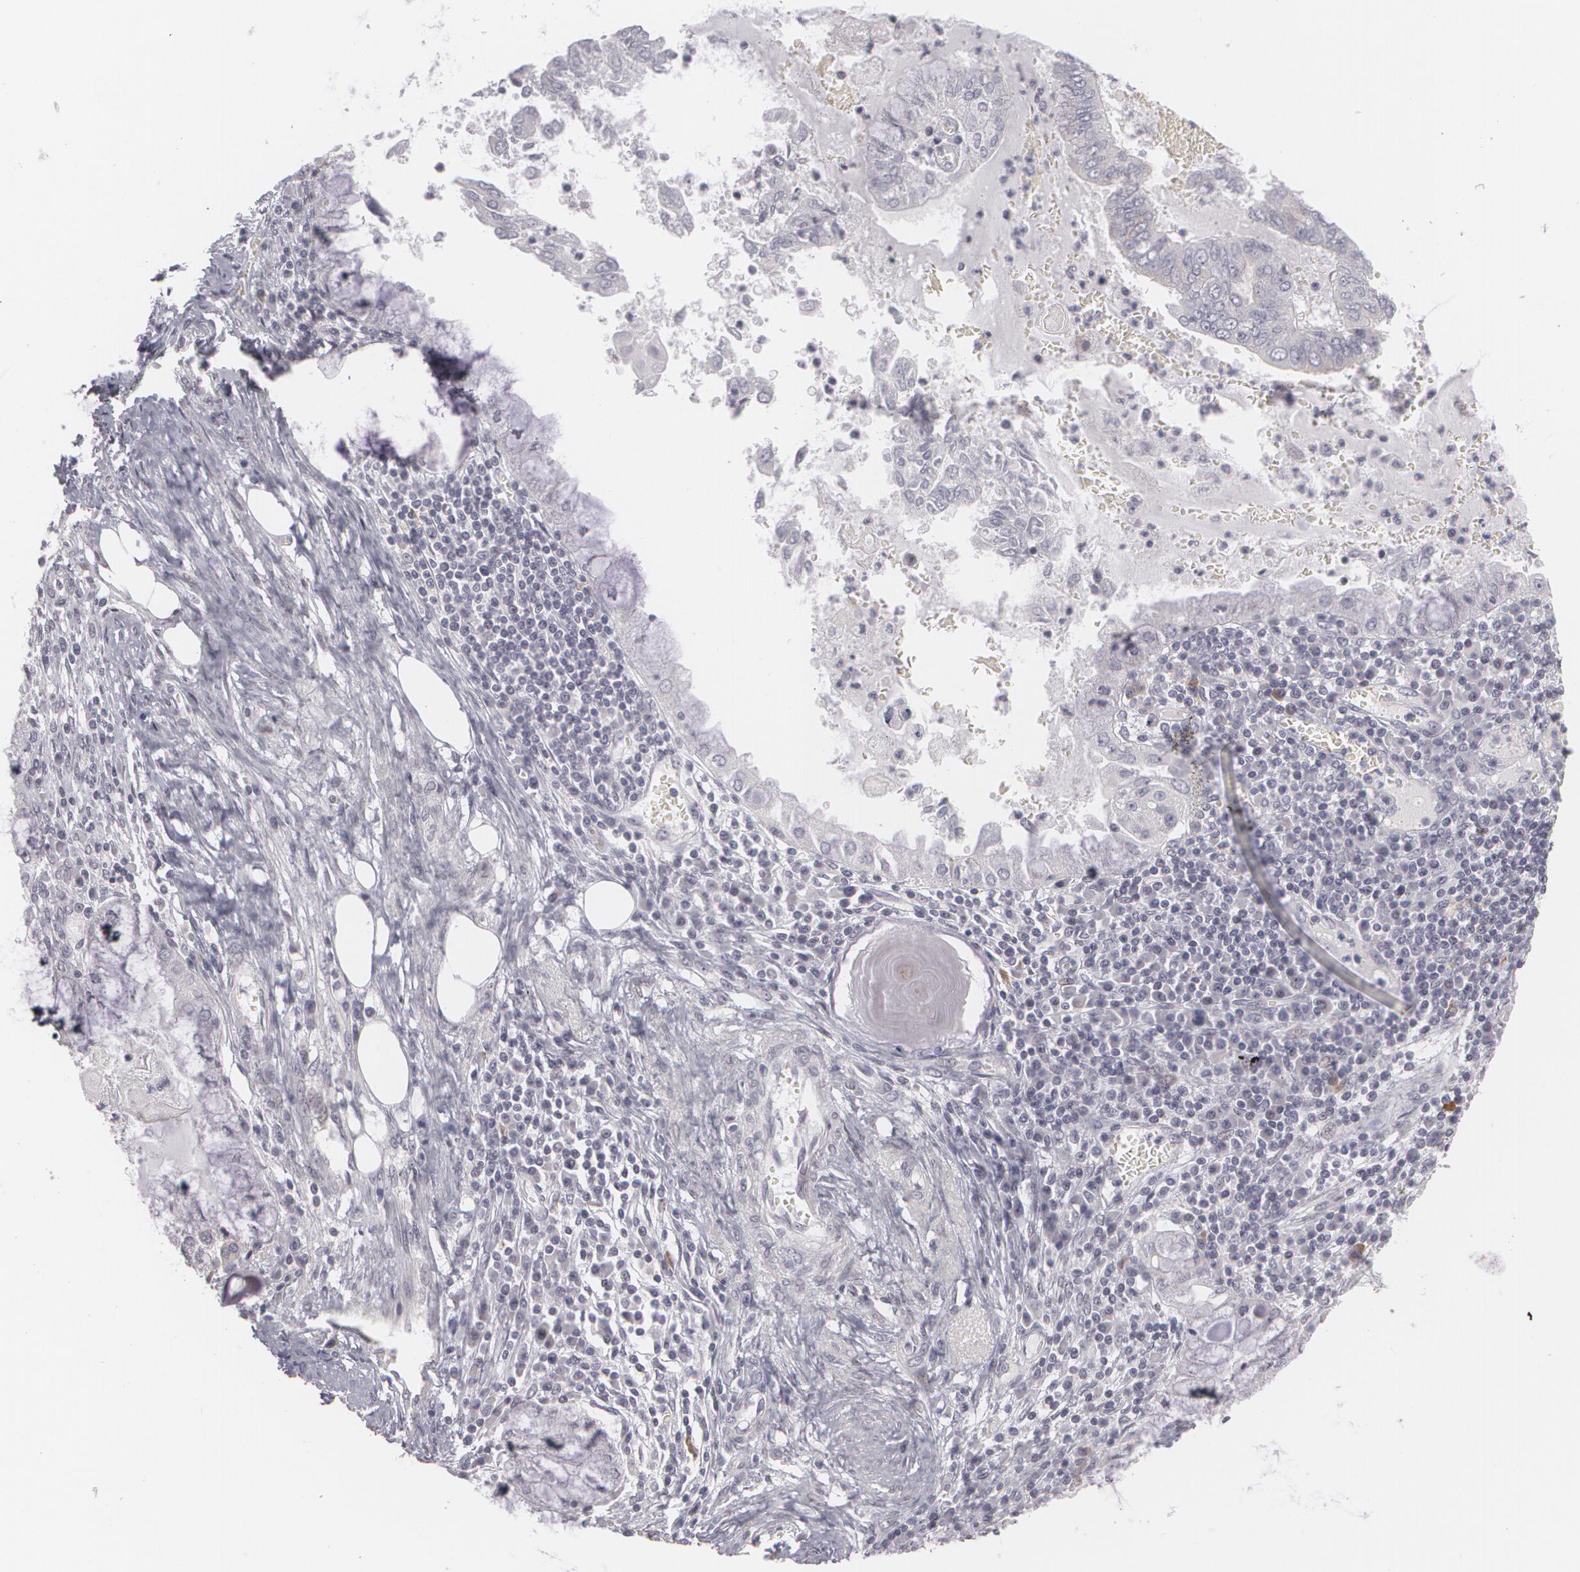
{"staining": {"intensity": "negative", "quantity": "none", "location": "none"}, "tissue": "endometrial cancer", "cell_type": "Tumor cells", "image_type": "cancer", "snomed": [{"axis": "morphology", "description": "Adenocarcinoma, NOS"}, {"axis": "topography", "description": "Endometrium"}], "caption": "A photomicrograph of endometrial adenocarcinoma stained for a protein reveals no brown staining in tumor cells.", "gene": "ZBTB16", "patient": {"sex": "female", "age": 79}}